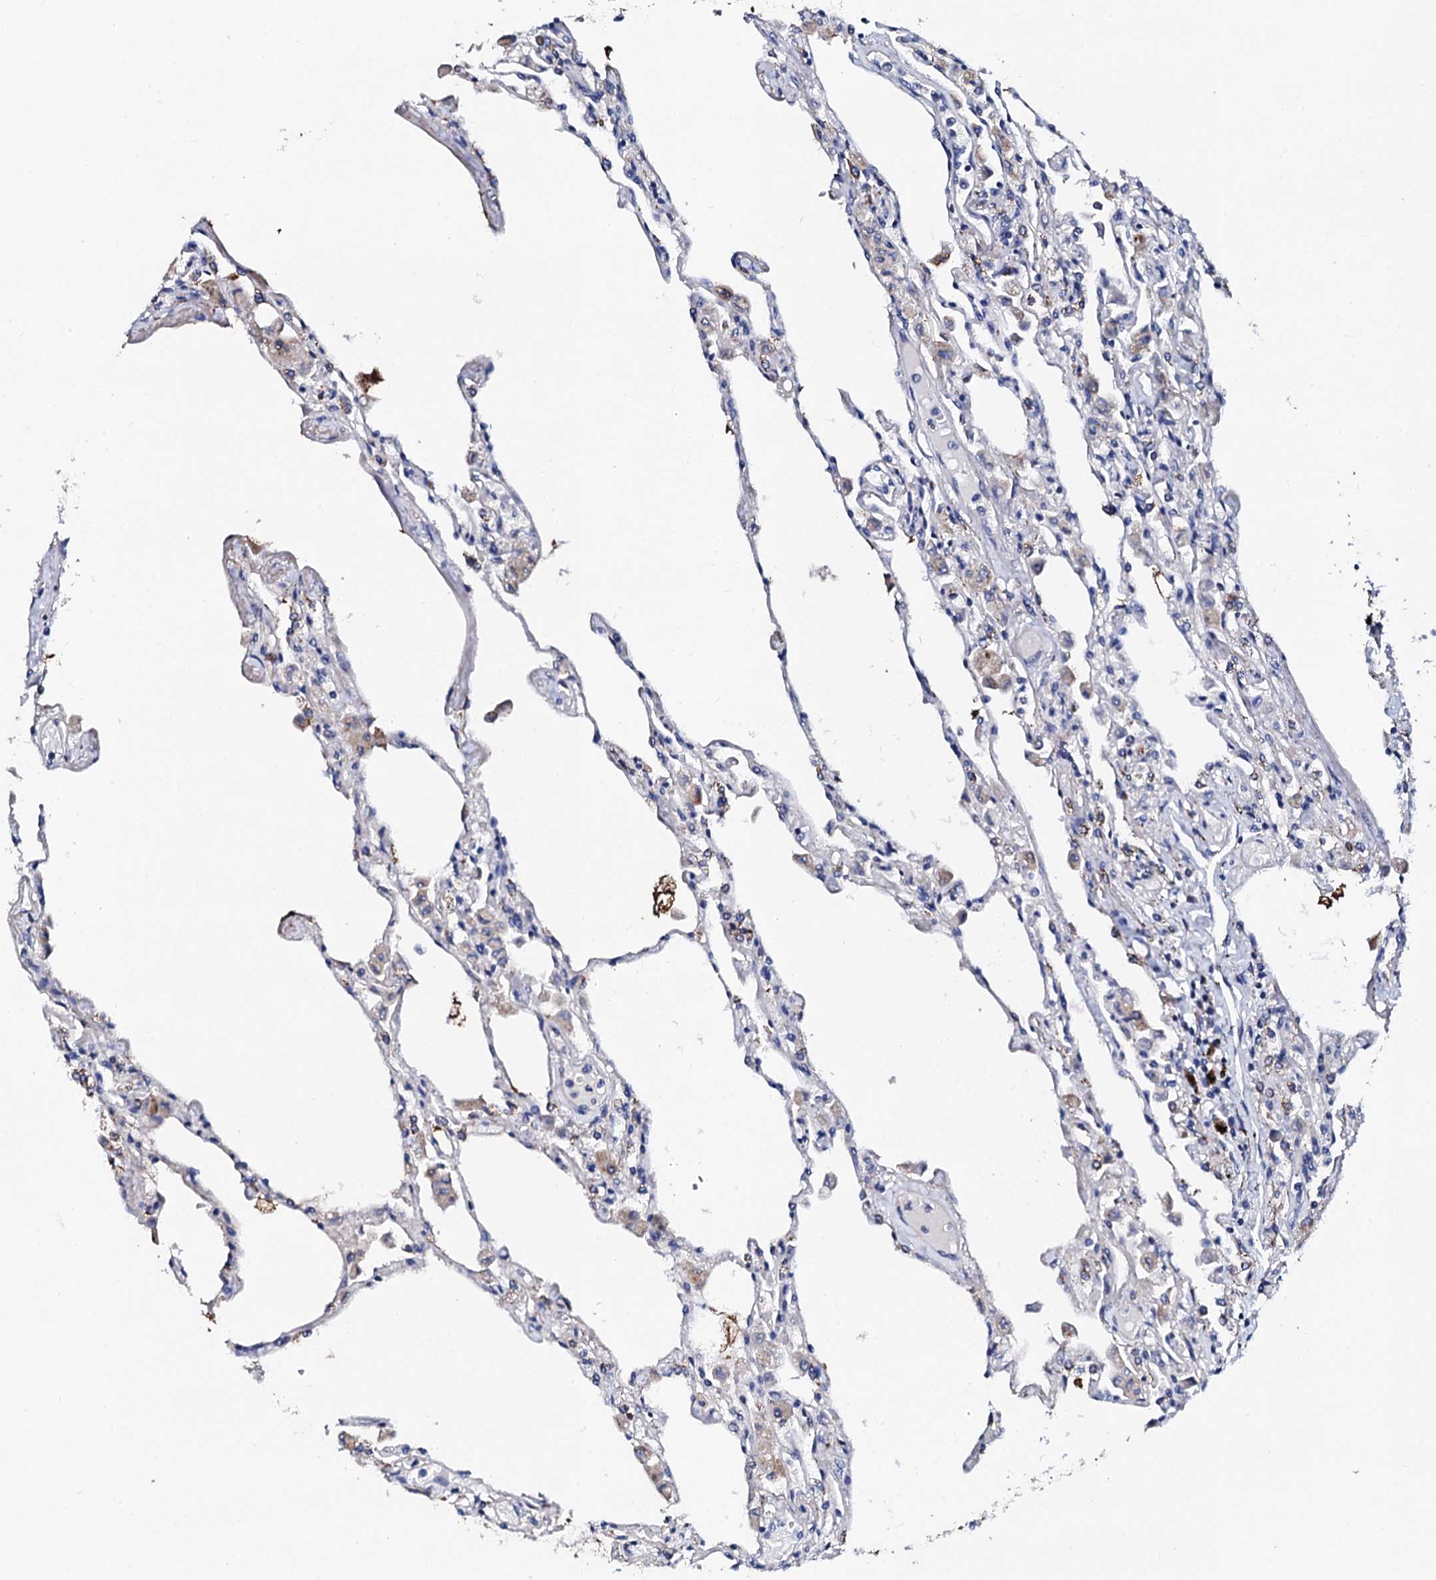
{"staining": {"intensity": "negative", "quantity": "none", "location": "none"}, "tissue": "lung", "cell_type": "Alveolar cells", "image_type": "normal", "snomed": [{"axis": "morphology", "description": "Normal tissue, NOS"}, {"axis": "topography", "description": "Bronchus"}, {"axis": "topography", "description": "Lung"}], "caption": "This is an IHC micrograph of unremarkable human lung. There is no positivity in alveolar cells.", "gene": "KLHL32", "patient": {"sex": "female", "age": 49}}